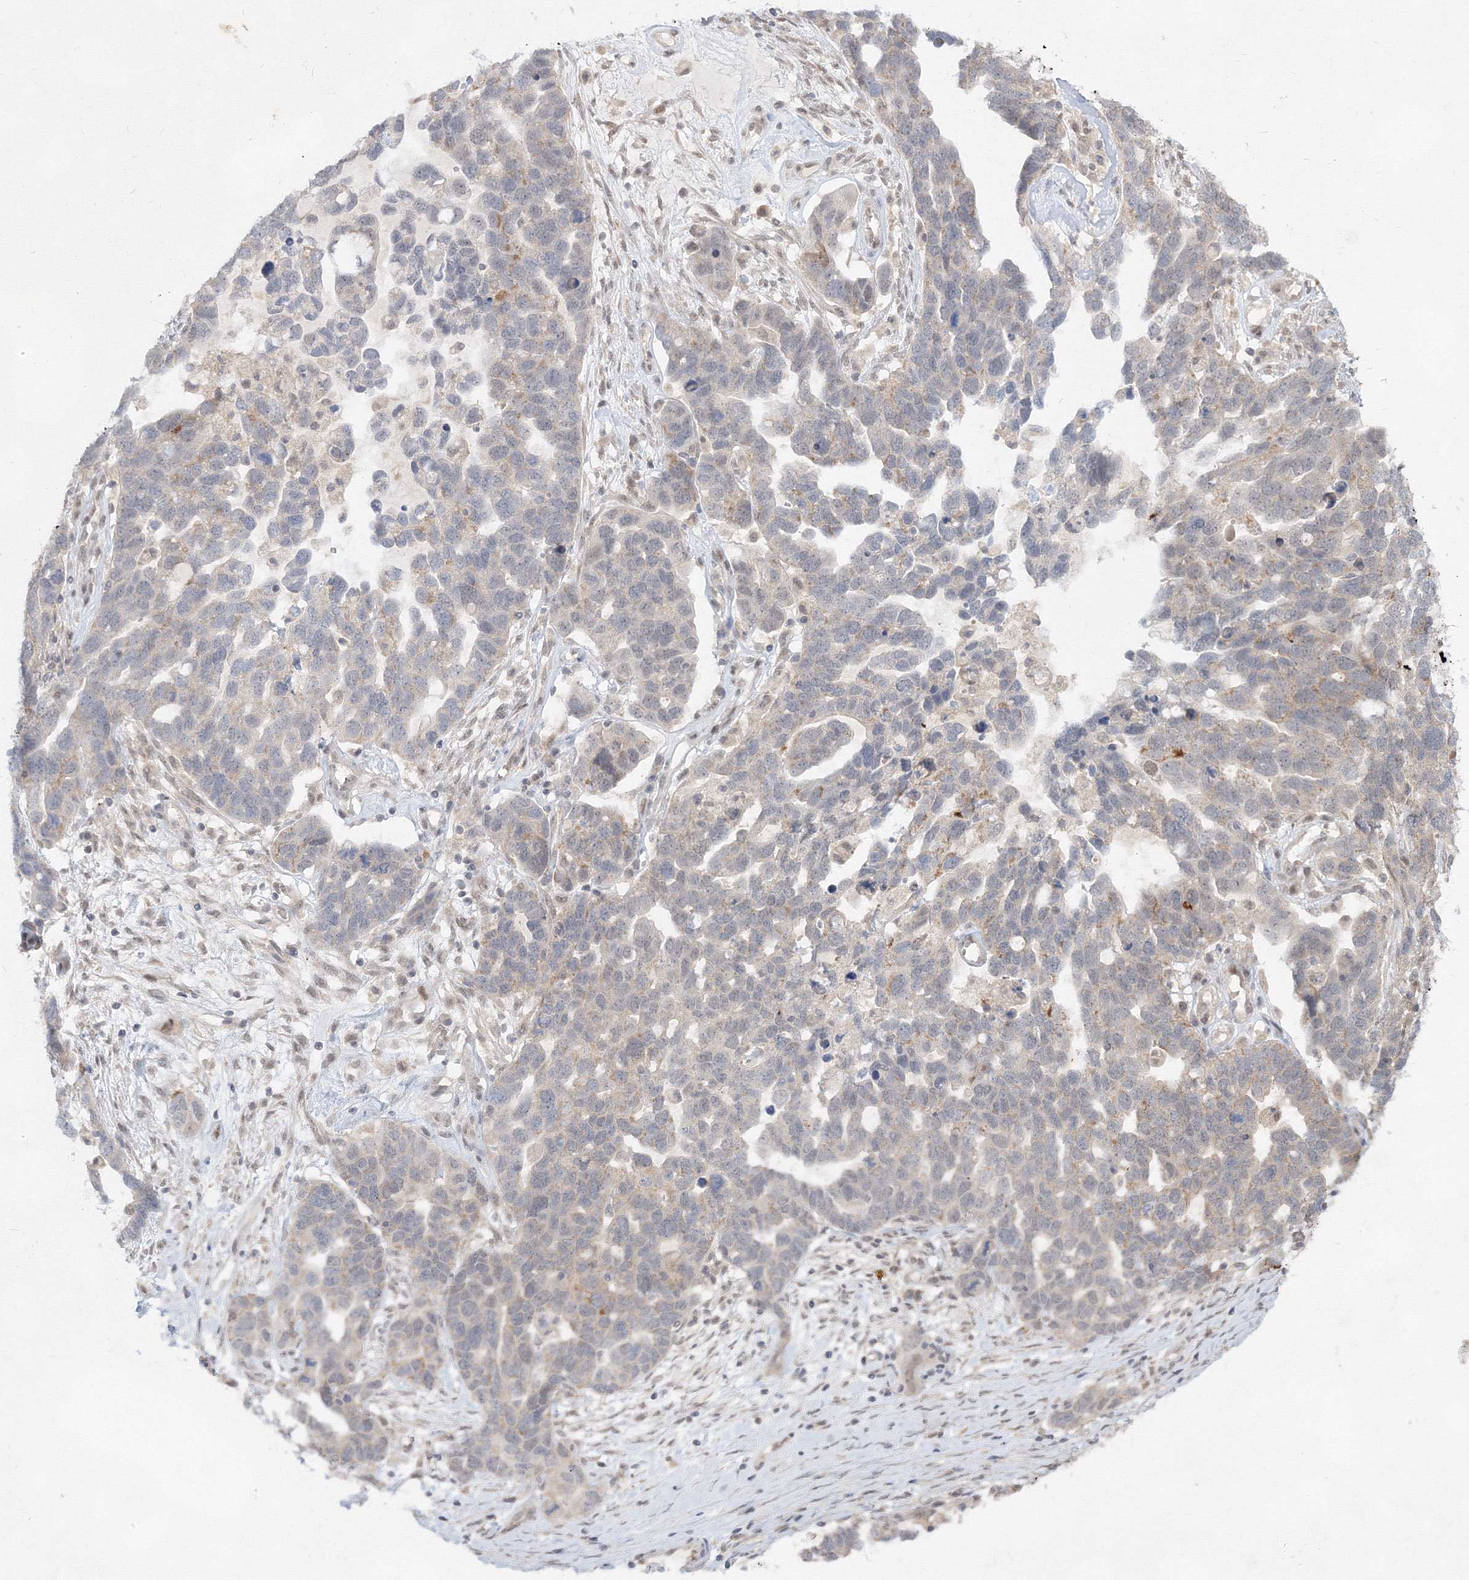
{"staining": {"intensity": "weak", "quantity": "<25%", "location": "cytoplasmic/membranous"}, "tissue": "ovarian cancer", "cell_type": "Tumor cells", "image_type": "cancer", "snomed": [{"axis": "morphology", "description": "Cystadenocarcinoma, serous, NOS"}, {"axis": "topography", "description": "Ovary"}], "caption": "The photomicrograph demonstrates no significant positivity in tumor cells of ovarian serous cystadenocarcinoma.", "gene": "COPS4", "patient": {"sex": "female", "age": 54}}